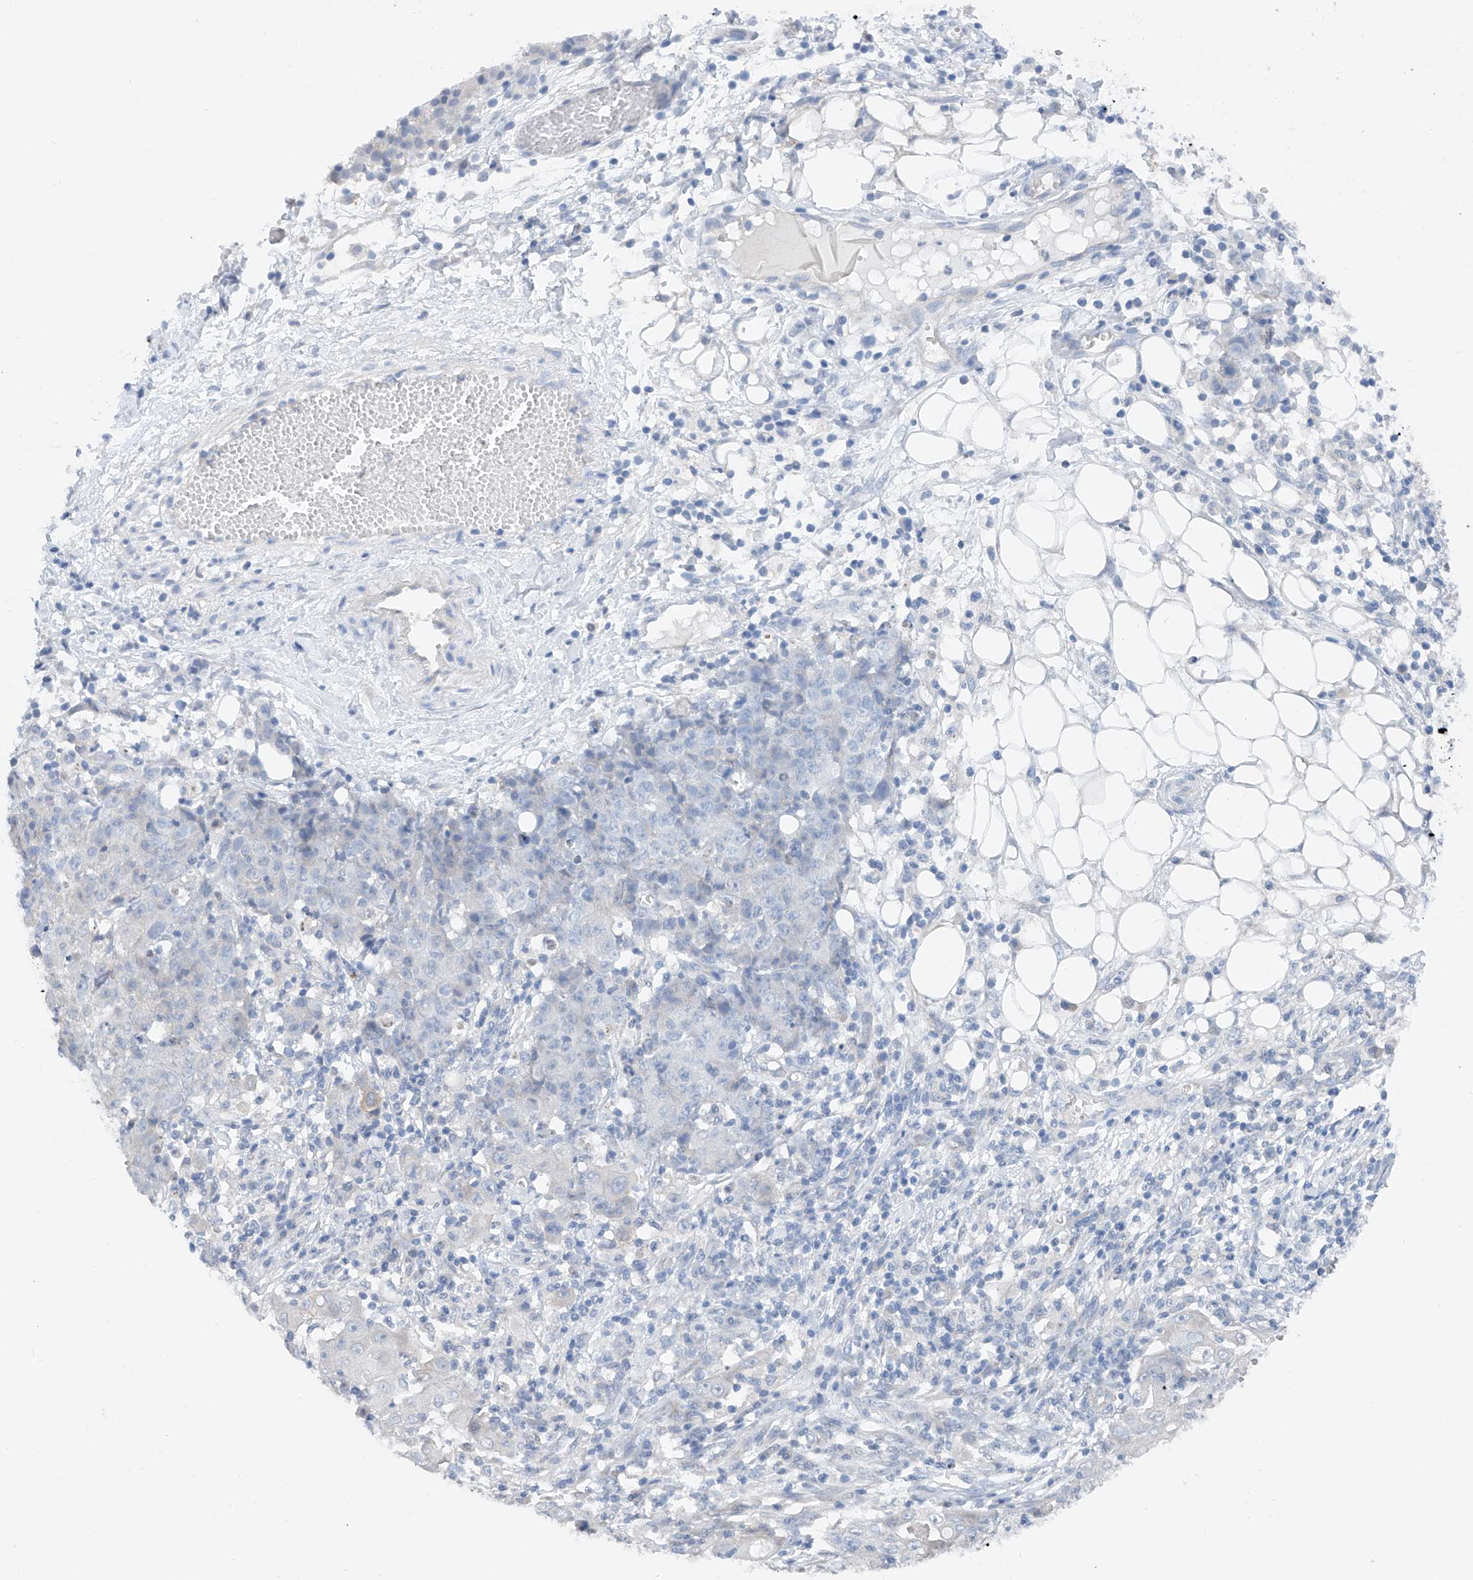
{"staining": {"intensity": "negative", "quantity": "none", "location": "none"}, "tissue": "ovarian cancer", "cell_type": "Tumor cells", "image_type": "cancer", "snomed": [{"axis": "morphology", "description": "Carcinoma, endometroid"}, {"axis": "topography", "description": "Ovary"}], "caption": "High power microscopy photomicrograph of an immunohistochemistry photomicrograph of ovarian endometroid carcinoma, revealing no significant expression in tumor cells. (DAB immunohistochemistry (IHC) visualized using brightfield microscopy, high magnification).", "gene": "FUCA2", "patient": {"sex": "female", "age": 42}}